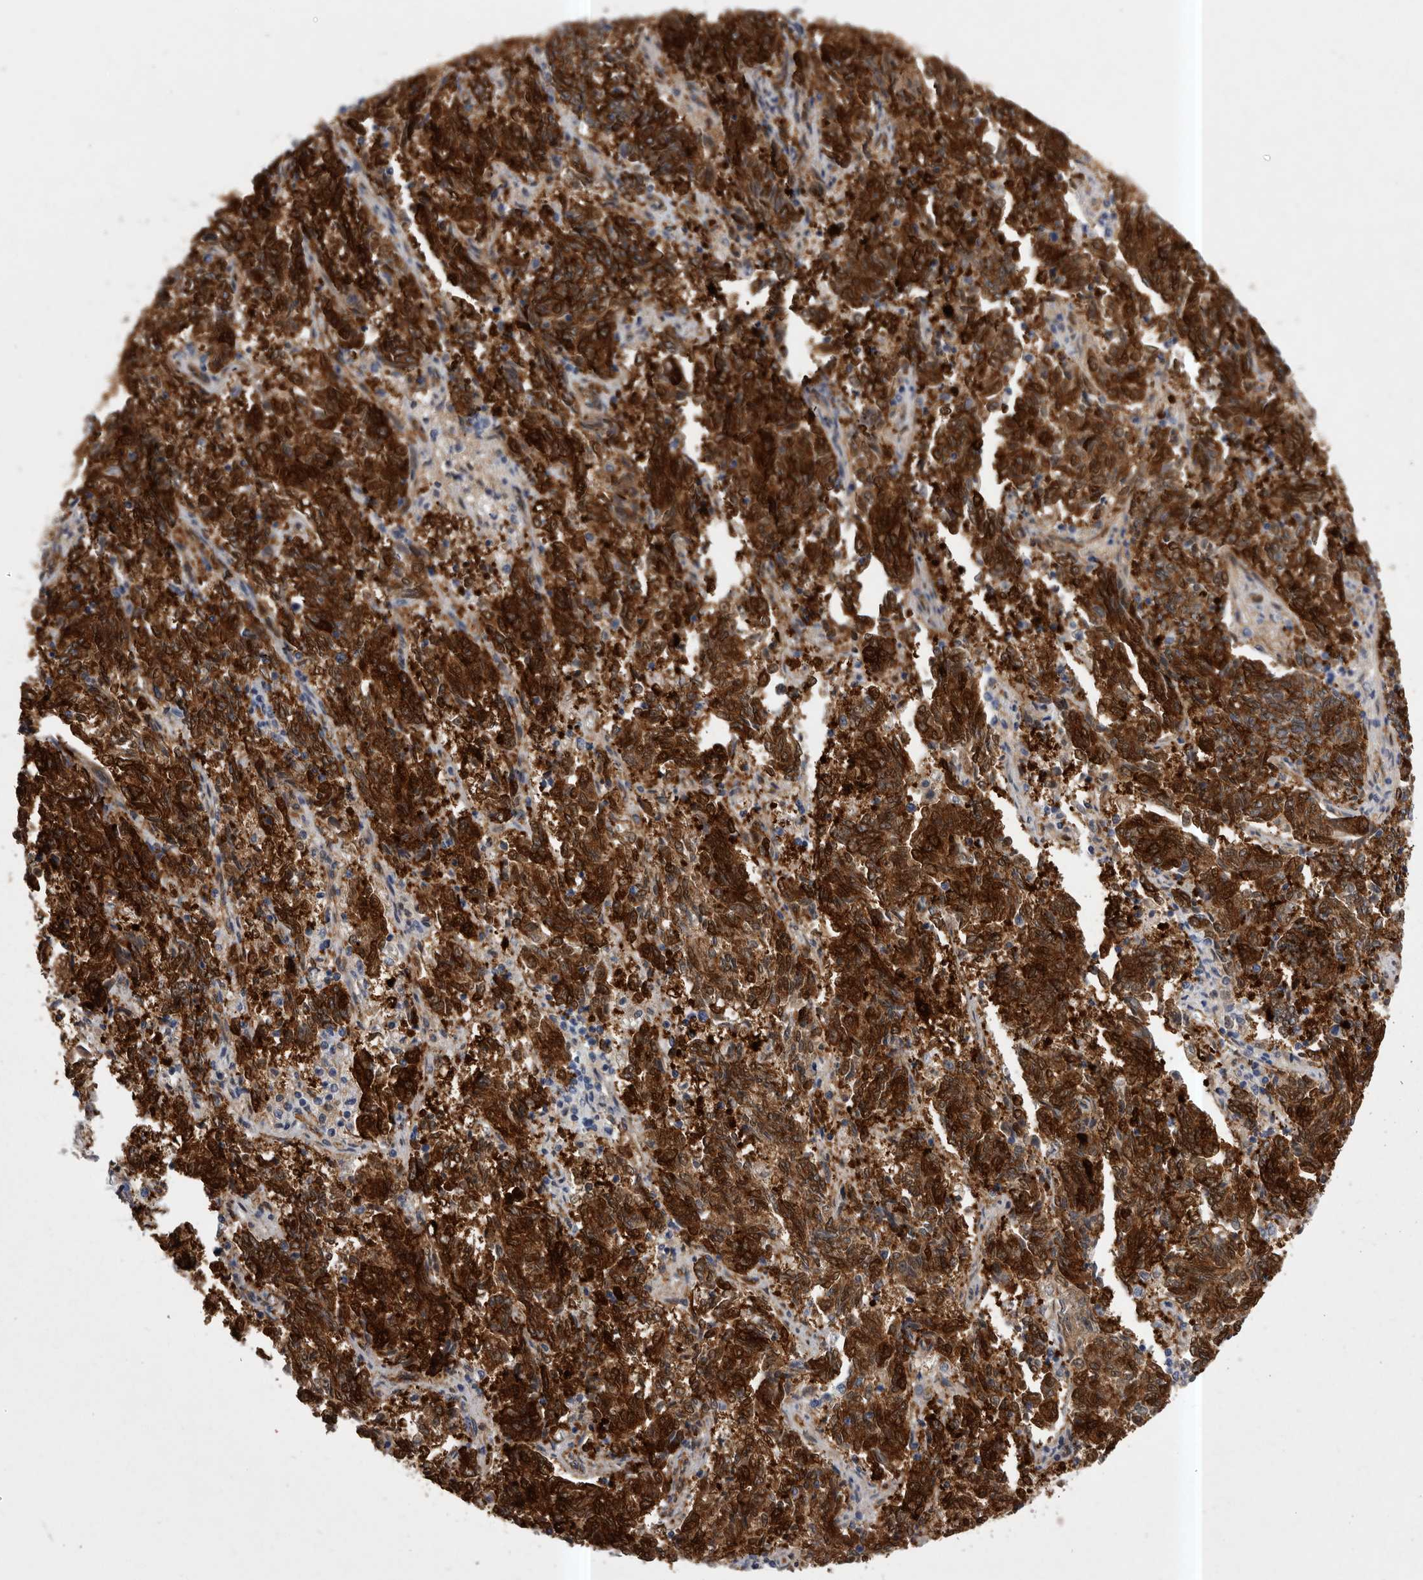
{"staining": {"intensity": "strong", "quantity": ">75%", "location": "cytoplasmic/membranous,nuclear"}, "tissue": "endometrial cancer", "cell_type": "Tumor cells", "image_type": "cancer", "snomed": [{"axis": "morphology", "description": "Adenocarcinoma, NOS"}, {"axis": "topography", "description": "Endometrium"}], "caption": "Immunohistochemistry (IHC) photomicrograph of adenocarcinoma (endometrial) stained for a protein (brown), which shows high levels of strong cytoplasmic/membranous and nuclear staining in approximately >75% of tumor cells.", "gene": "ENAH", "patient": {"sex": "female", "age": 80}}